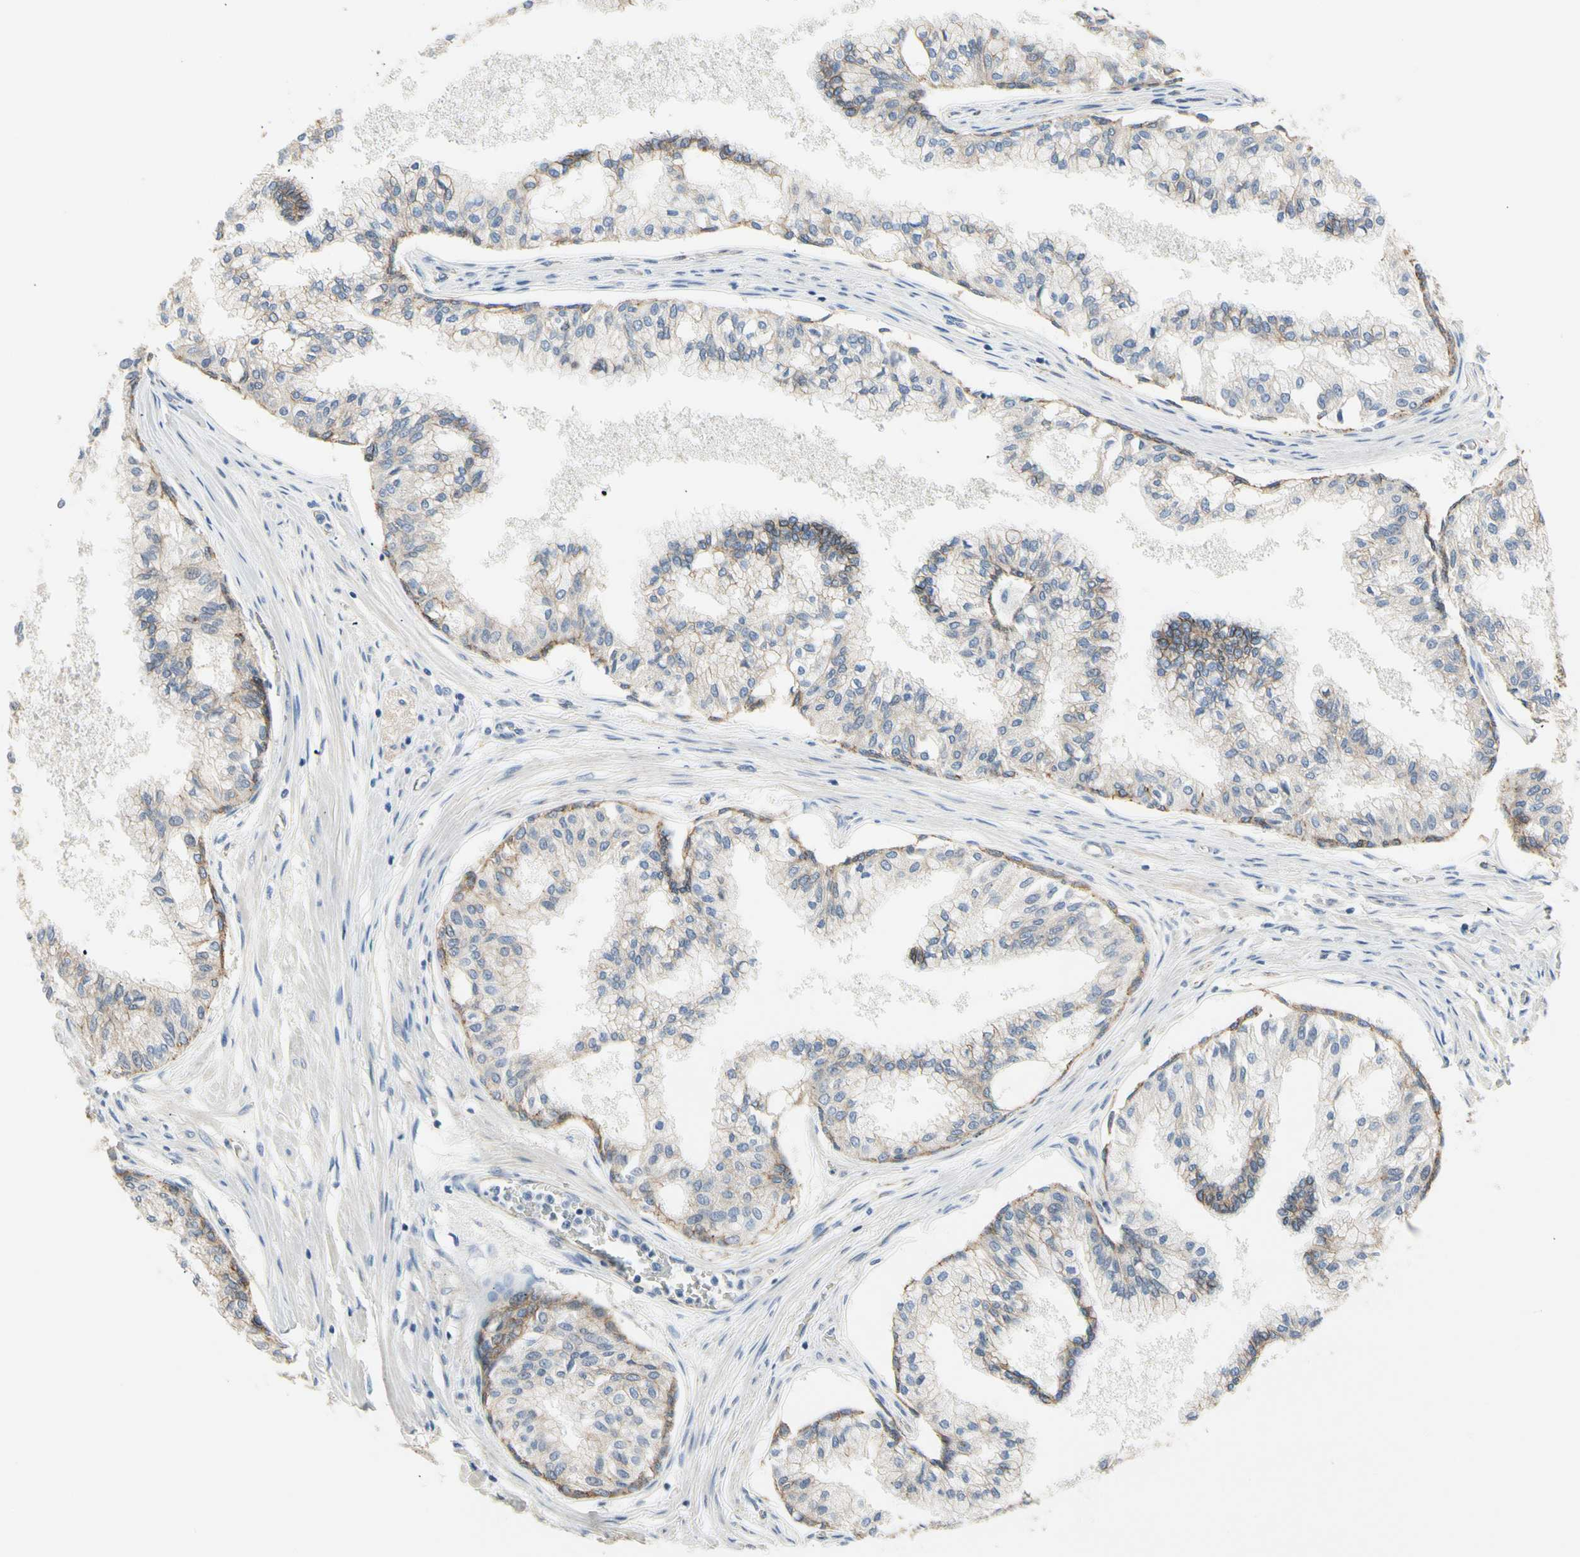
{"staining": {"intensity": "moderate", "quantity": "25%-75%", "location": "cytoplasmic/membranous"}, "tissue": "prostate", "cell_type": "Glandular cells", "image_type": "normal", "snomed": [{"axis": "morphology", "description": "Normal tissue, NOS"}, {"axis": "topography", "description": "Prostate"}, {"axis": "topography", "description": "Seminal veicle"}], "caption": "Immunohistochemical staining of normal prostate demonstrates medium levels of moderate cytoplasmic/membranous expression in approximately 25%-75% of glandular cells. The protein of interest is stained brown, and the nuclei are stained in blue (DAB IHC with brightfield microscopy, high magnification).", "gene": "LGR6", "patient": {"sex": "male", "age": 60}}